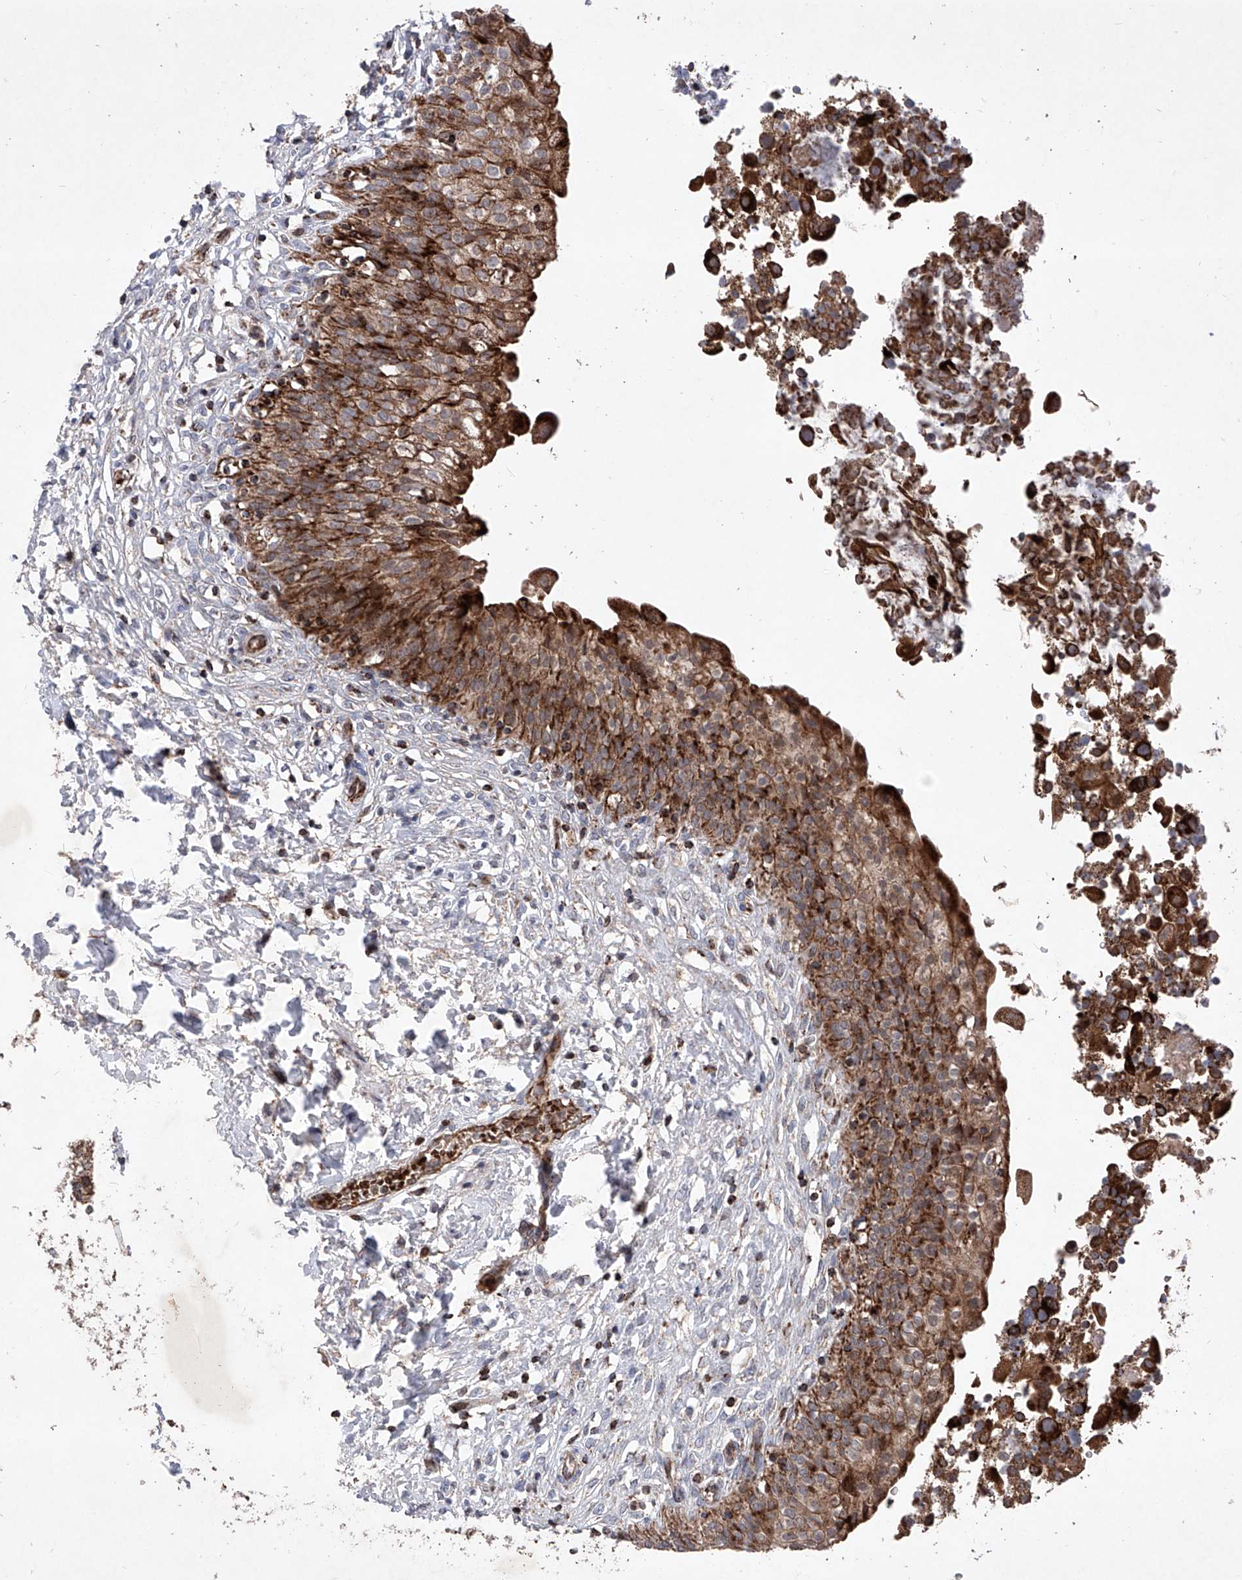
{"staining": {"intensity": "strong", "quantity": "25%-75%", "location": "cytoplasmic/membranous"}, "tissue": "urinary bladder", "cell_type": "Urothelial cells", "image_type": "normal", "snomed": [{"axis": "morphology", "description": "Normal tissue, NOS"}, {"axis": "topography", "description": "Urinary bladder"}], "caption": "A high-resolution histopathology image shows IHC staining of unremarkable urinary bladder, which reveals strong cytoplasmic/membranous staining in approximately 25%-75% of urothelial cells. The staining was performed using DAB (3,3'-diaminobenzidine), with brown indicating positive protein expression. Nuclei are stained blue with hematoxylin.", "gene": "SEMA6A", "patient": {"sex": "male", "age": 55}}